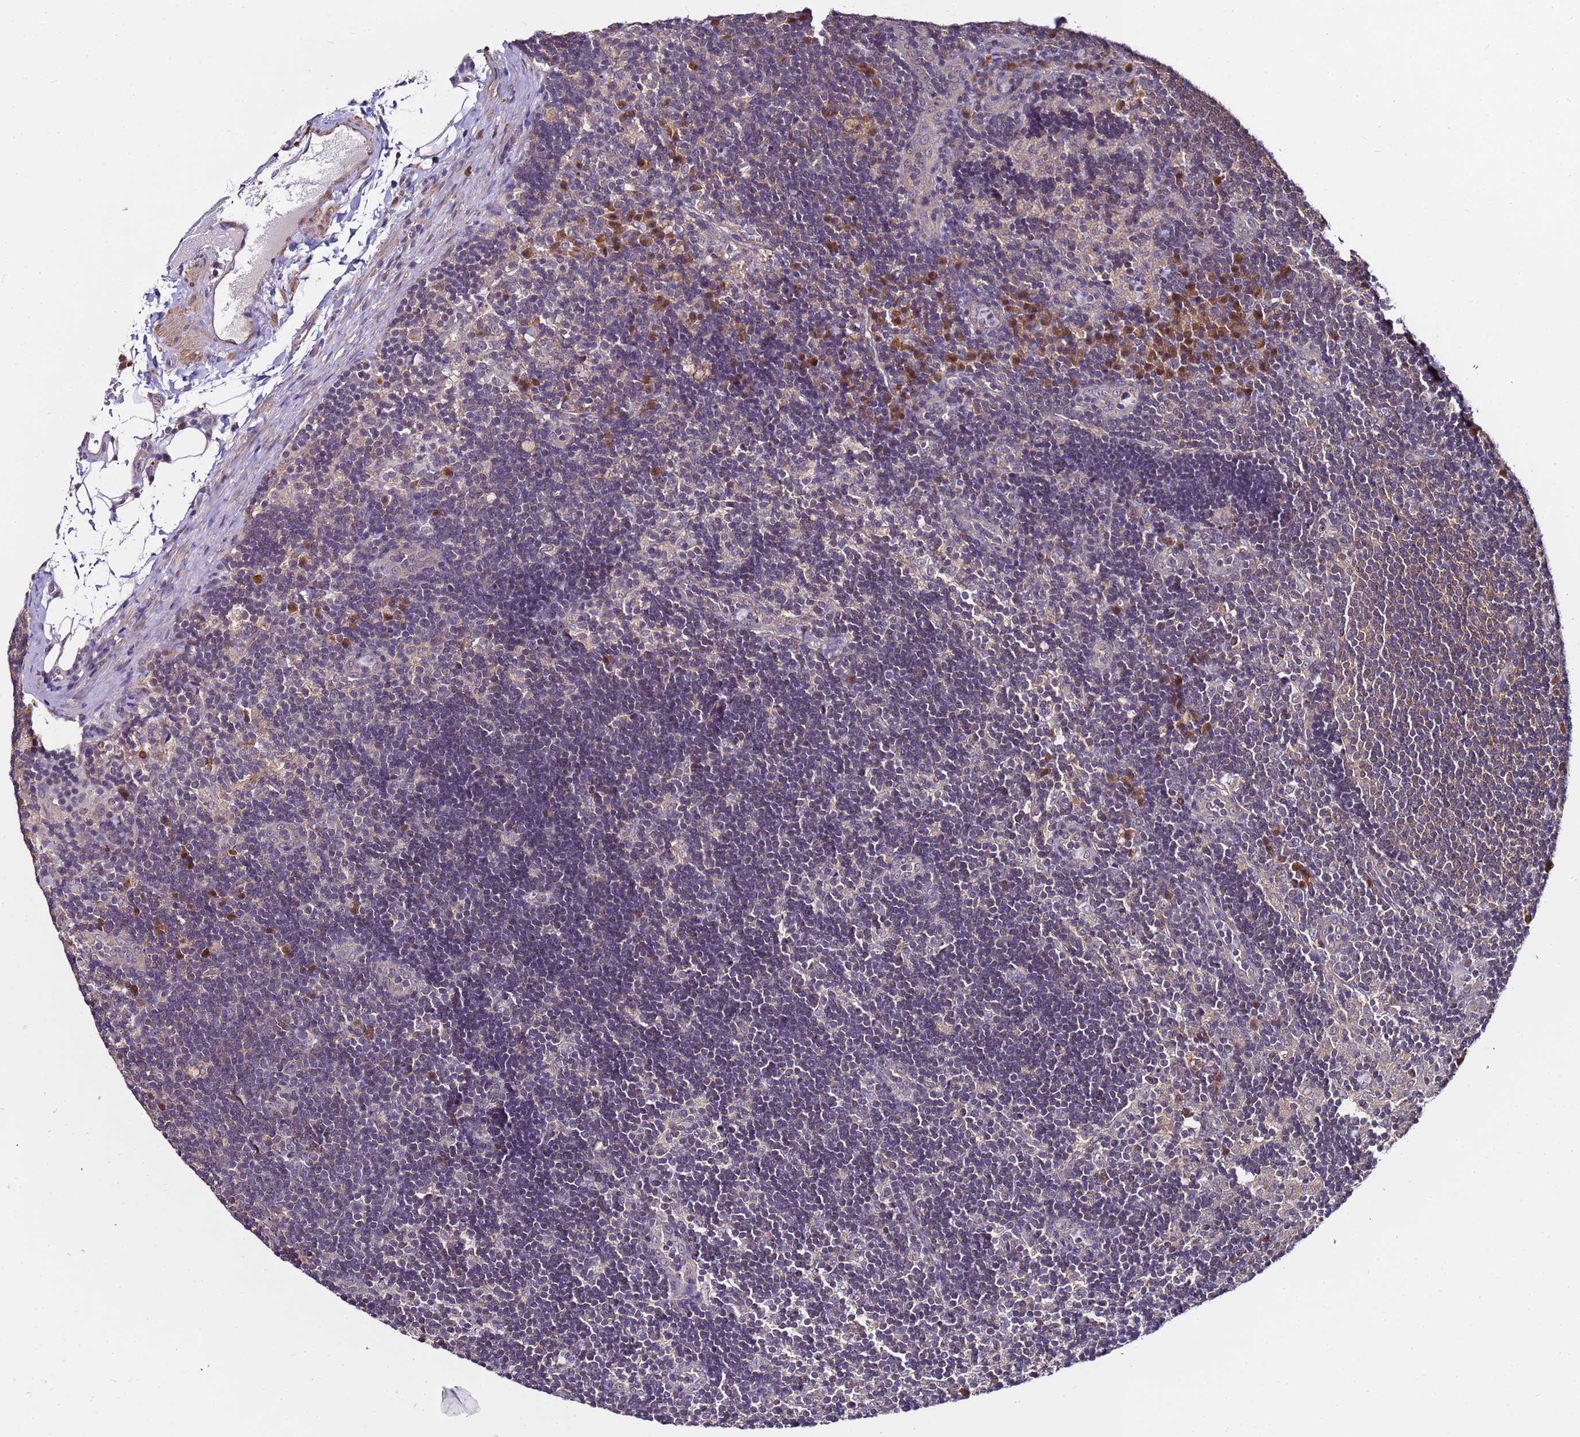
{"staining": {"intensity": "negative", "quantity": "none", "location": "none"}, "tissue": "lymph node", "cell_type": "Germinal center cells", "image_type": "normal", "snomed": [{"axis": "morphology", "description": "Normal tissue, NOS"}, {"axis": "topography", "description": "Lymph node"}], "caption": "Immunohistochemistry photomicrograph of unremarkable lymph node: human lymph node stained with DAB demonstrates no significant protein staining in germinal center cells. The staining was performed using DAB to visualize the protein expression in brown, while the nuclei were stained in blue with hematoxylin (Magnification: 20x).", "gene": "NAXE", "patient": {"sex": "male", "age": 24}}